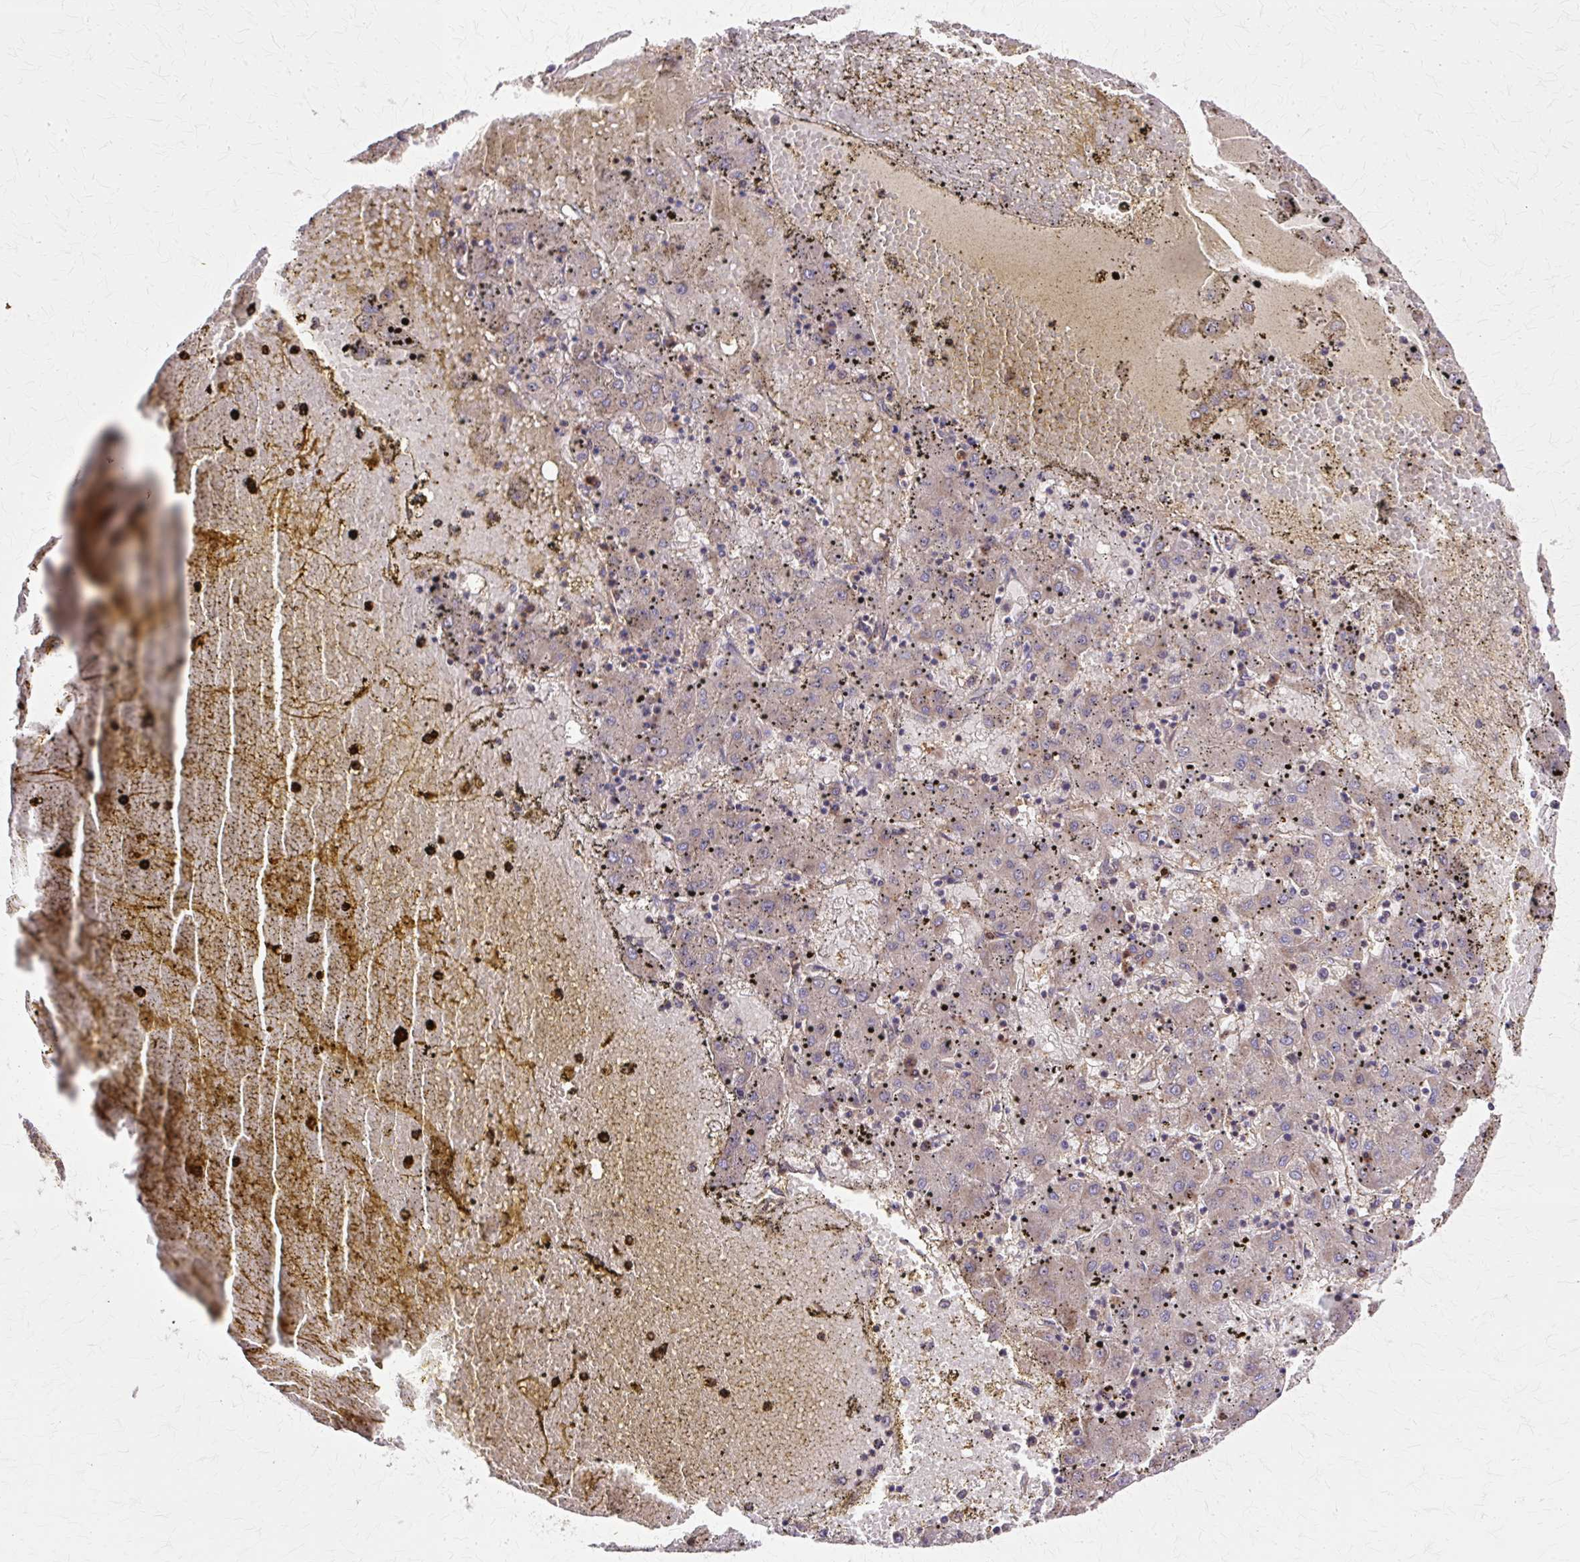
{"staining": {"intensity": "moderate", "quantity": "25%-75%", "location": "cytoplasmic/membranous"}, "tissue": "liver cancer", "cell_type": "Tumor cells", "image_type": "cancer", "snomed": [{"axis": "morphology", "description": "Carcinoma, Hepatocellular, NOS"}, {"axis": "topography", "description": "Liver"}], "caption": "A micrograph of hepatocellular carcinoma (liver) stained for a protein displays moderate cytoplasmic/membranous brown staining in tumor cells.", "gene": "COPB1", "patient": {"sex": "male", "age": 72}}